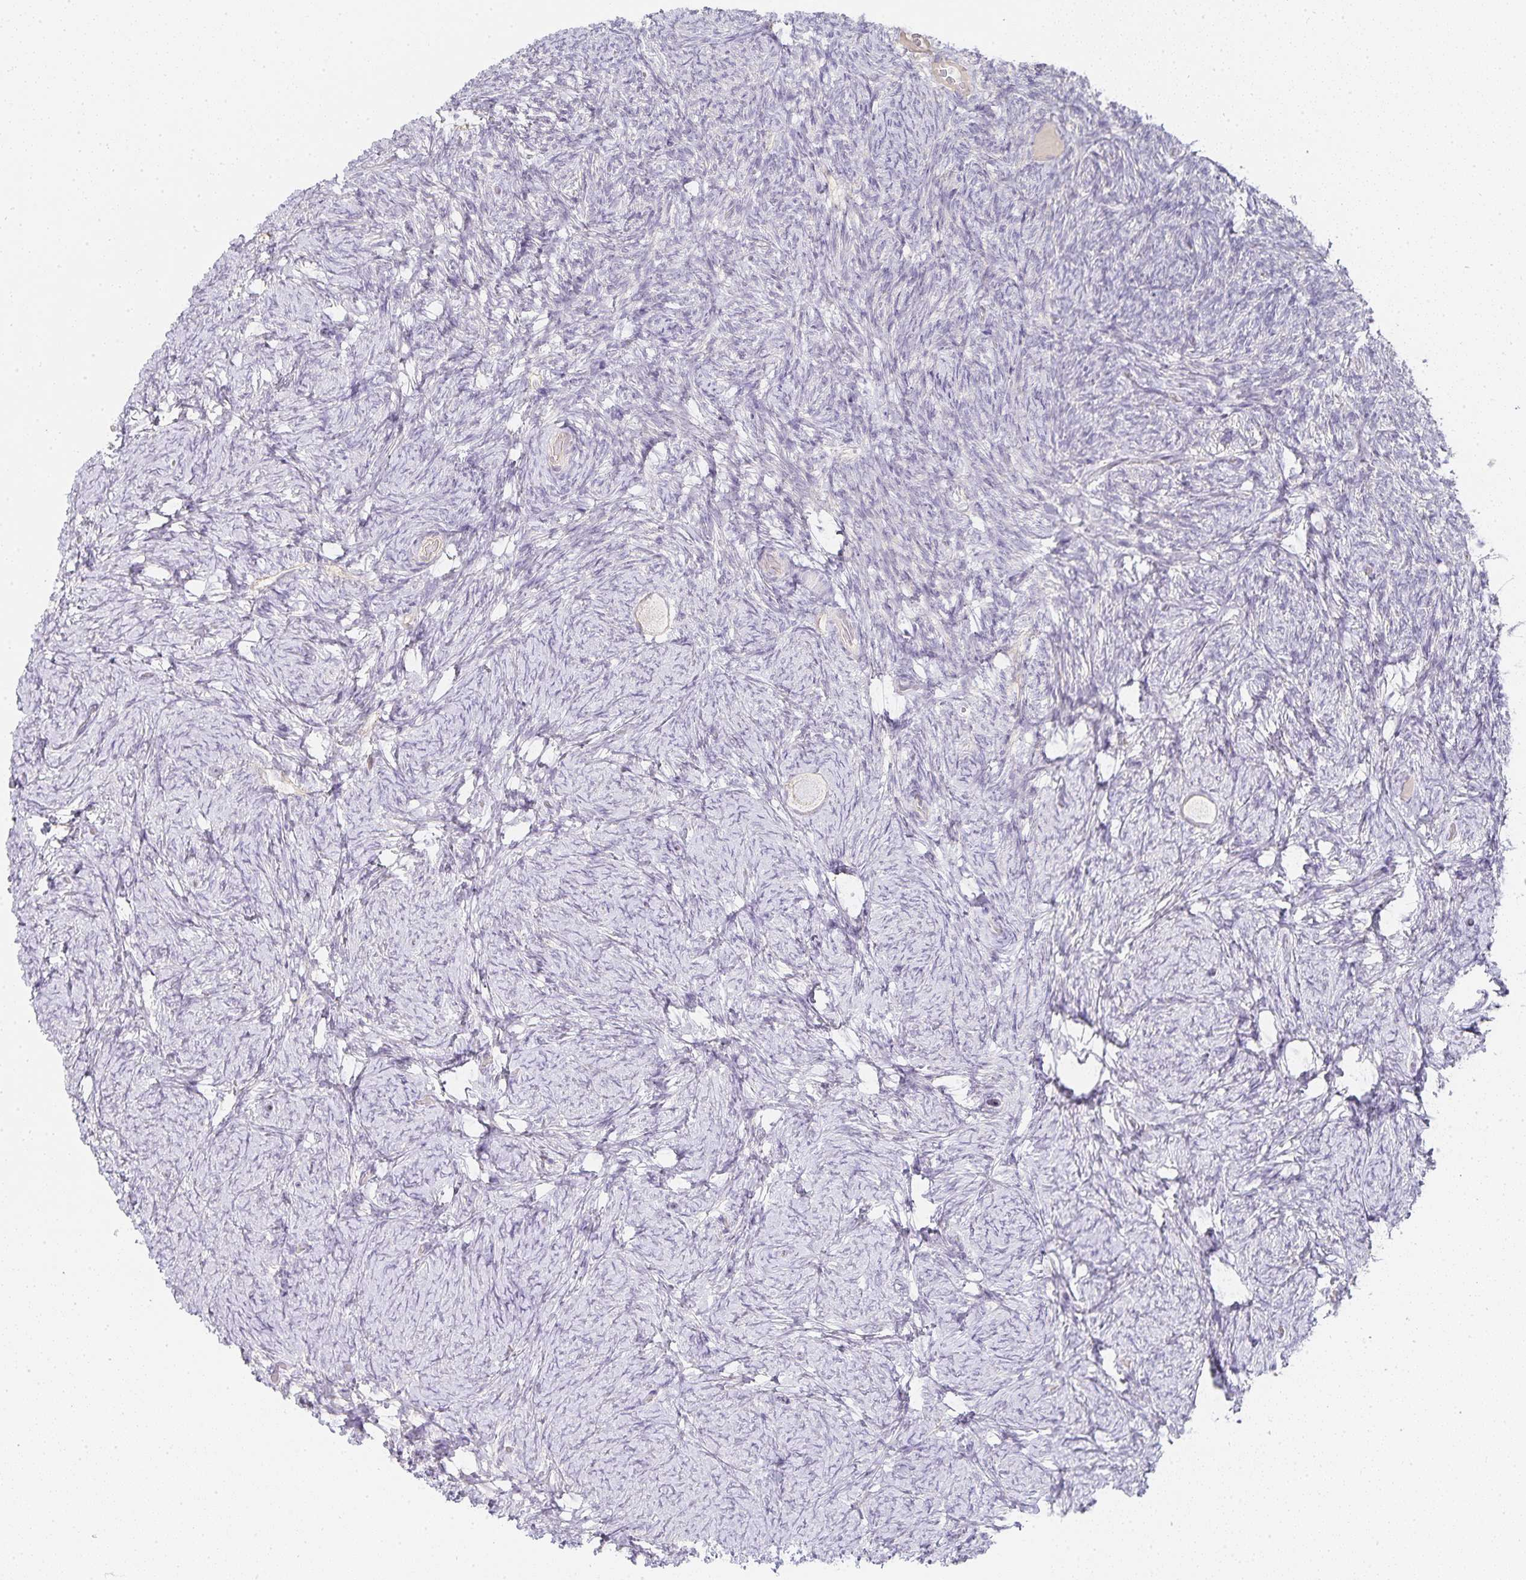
{"staining": {"intensity": "negative", "quantity": "none", "location": "none"}, "tissue": "ovary", "cell_type": "Follicle cells", "image_type": "normal", "snomed": [{"axis": "morphology", "description": "Normal tissue, NOS"}, {"axis": "topography", "description": "Ovary"}], "caption": "Human ovary stained for a protein using immunohistochemistry (IHC) reveals no expression in follicle cells.", "gene": "GATA3", "patient": {"sex": "female", "age": 34}}